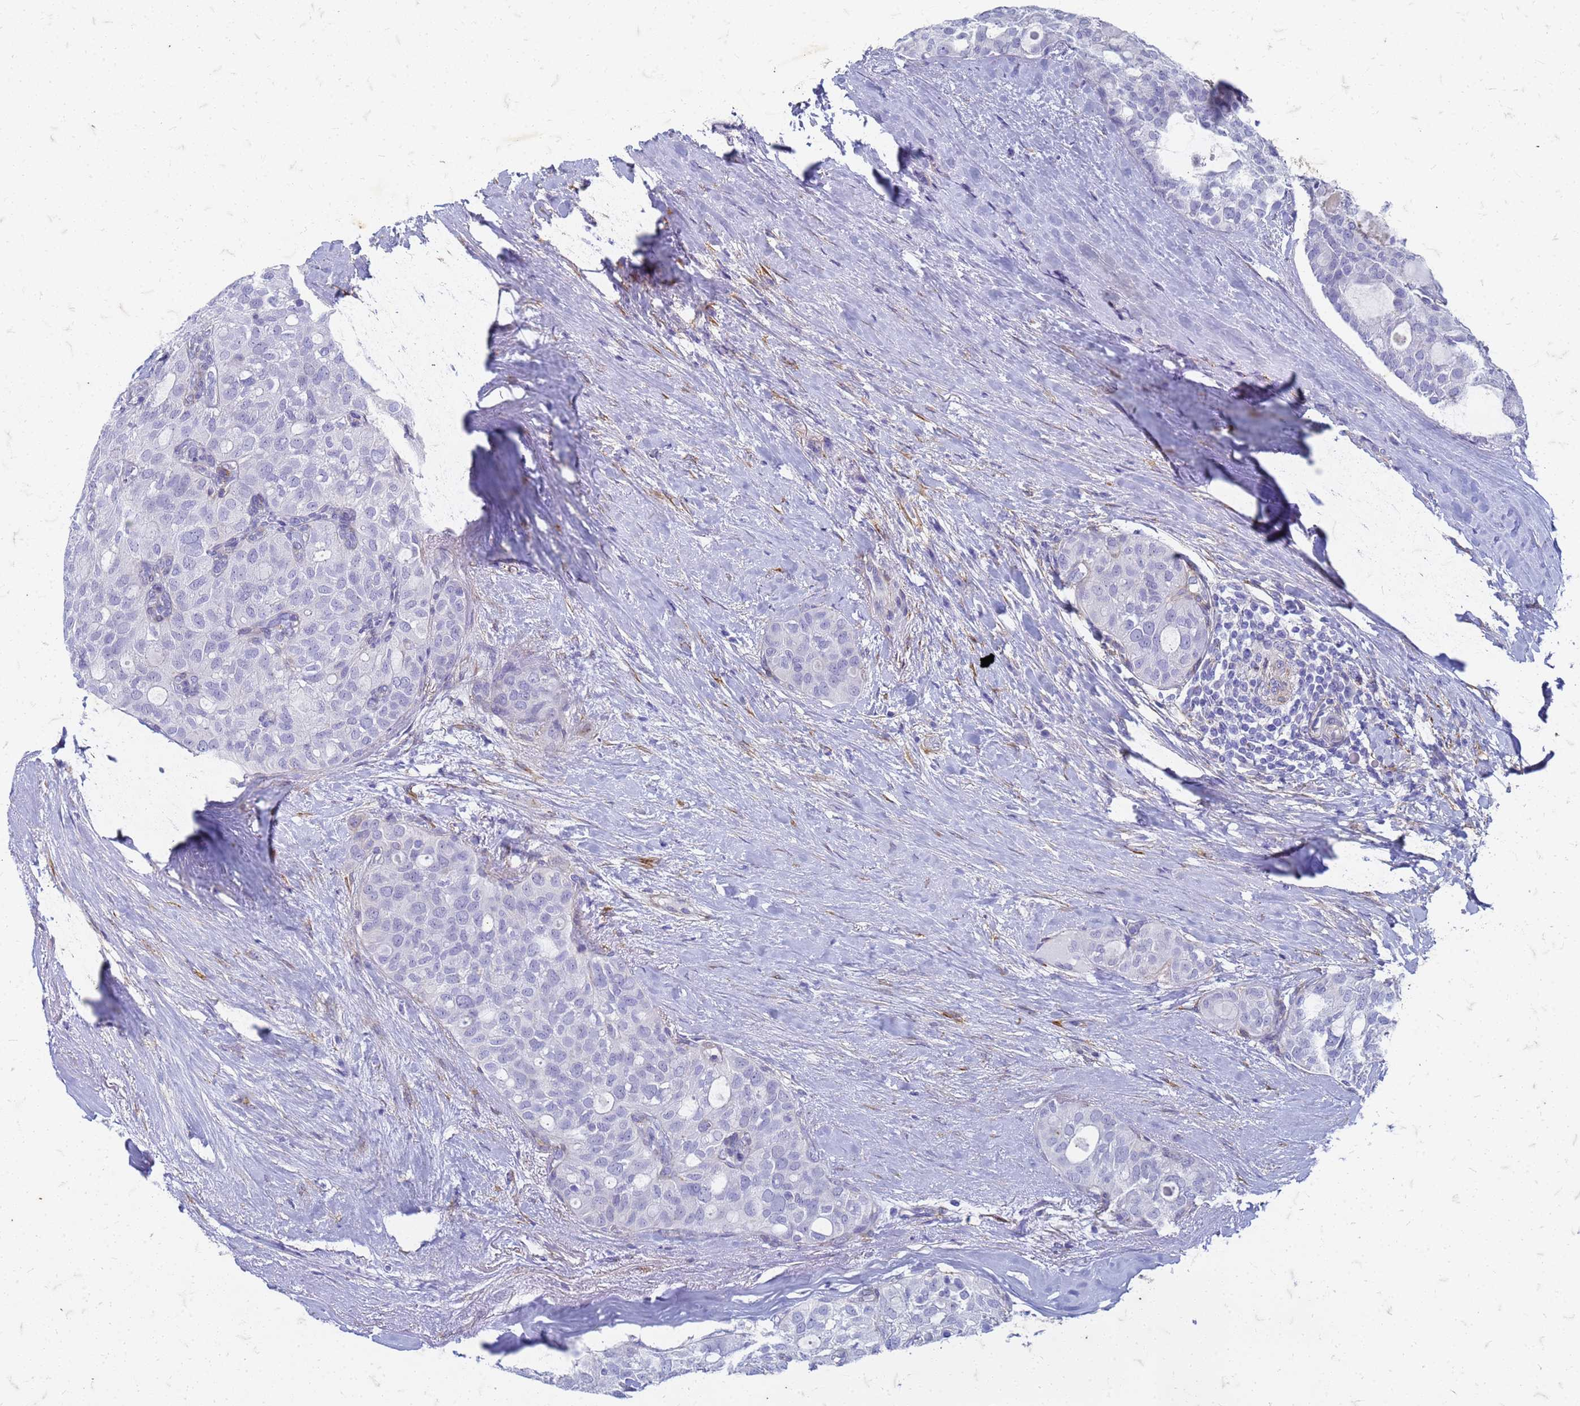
{"staining": {"intensity": "negative", "quantity": "none", "location": "none"}, "tissue": "thyroid cancer", "cell_type": "Tumor cells", "image_type": "cancer", "snomed": [{"axis": "morphology", "description": "Follicular adenoma carcinoma, NOS"}, {"axis": "topography", "description": "Thyroid gland"}], "caption": "IHC of follicular adenoma carcinoma (thyroid) demonstrates no expression in tumor cells.", "gene": "TRIM64B", "patient": {"sex": "male", "age": 75}}